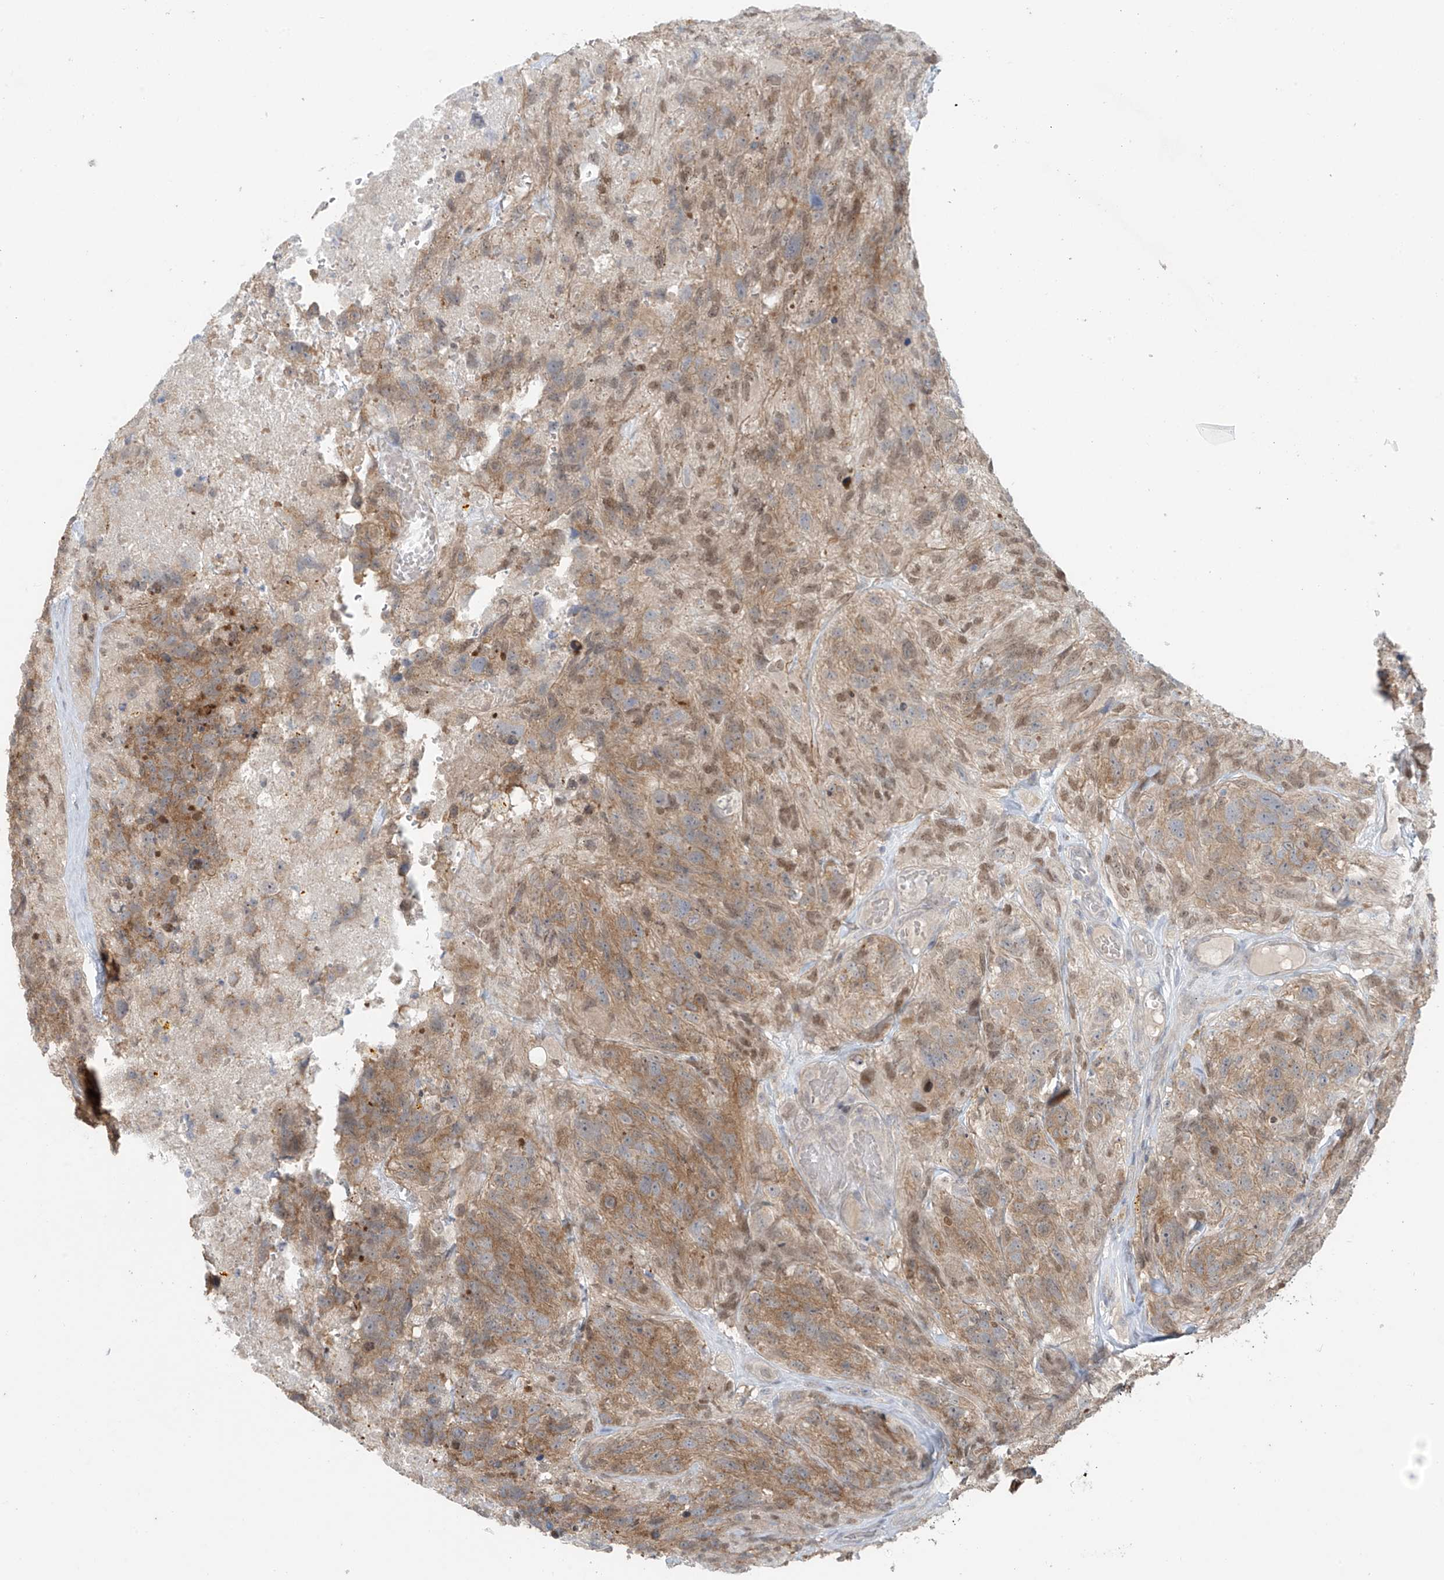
{"staining": {"intensity": "moderate", "quantity": "25%-75%", "location": "cytoplasmic/membranous"}, "tissue": "glioma", "cell_type": "Tumor cells", "image_type": "cancer", "snomed": [{"axis": "morphology", "description": "Glioma, malignant, High grade"}, {"axis": "topography", "description": "Brain"}], "caption": "The photomicrograph demonstrates a brown stain indicating the presence of a protein in the cytoplasmic/membranous of tumor cells in glioma.", "gene": "PPAT", "patient": {"sex": "male", "age": 69}}